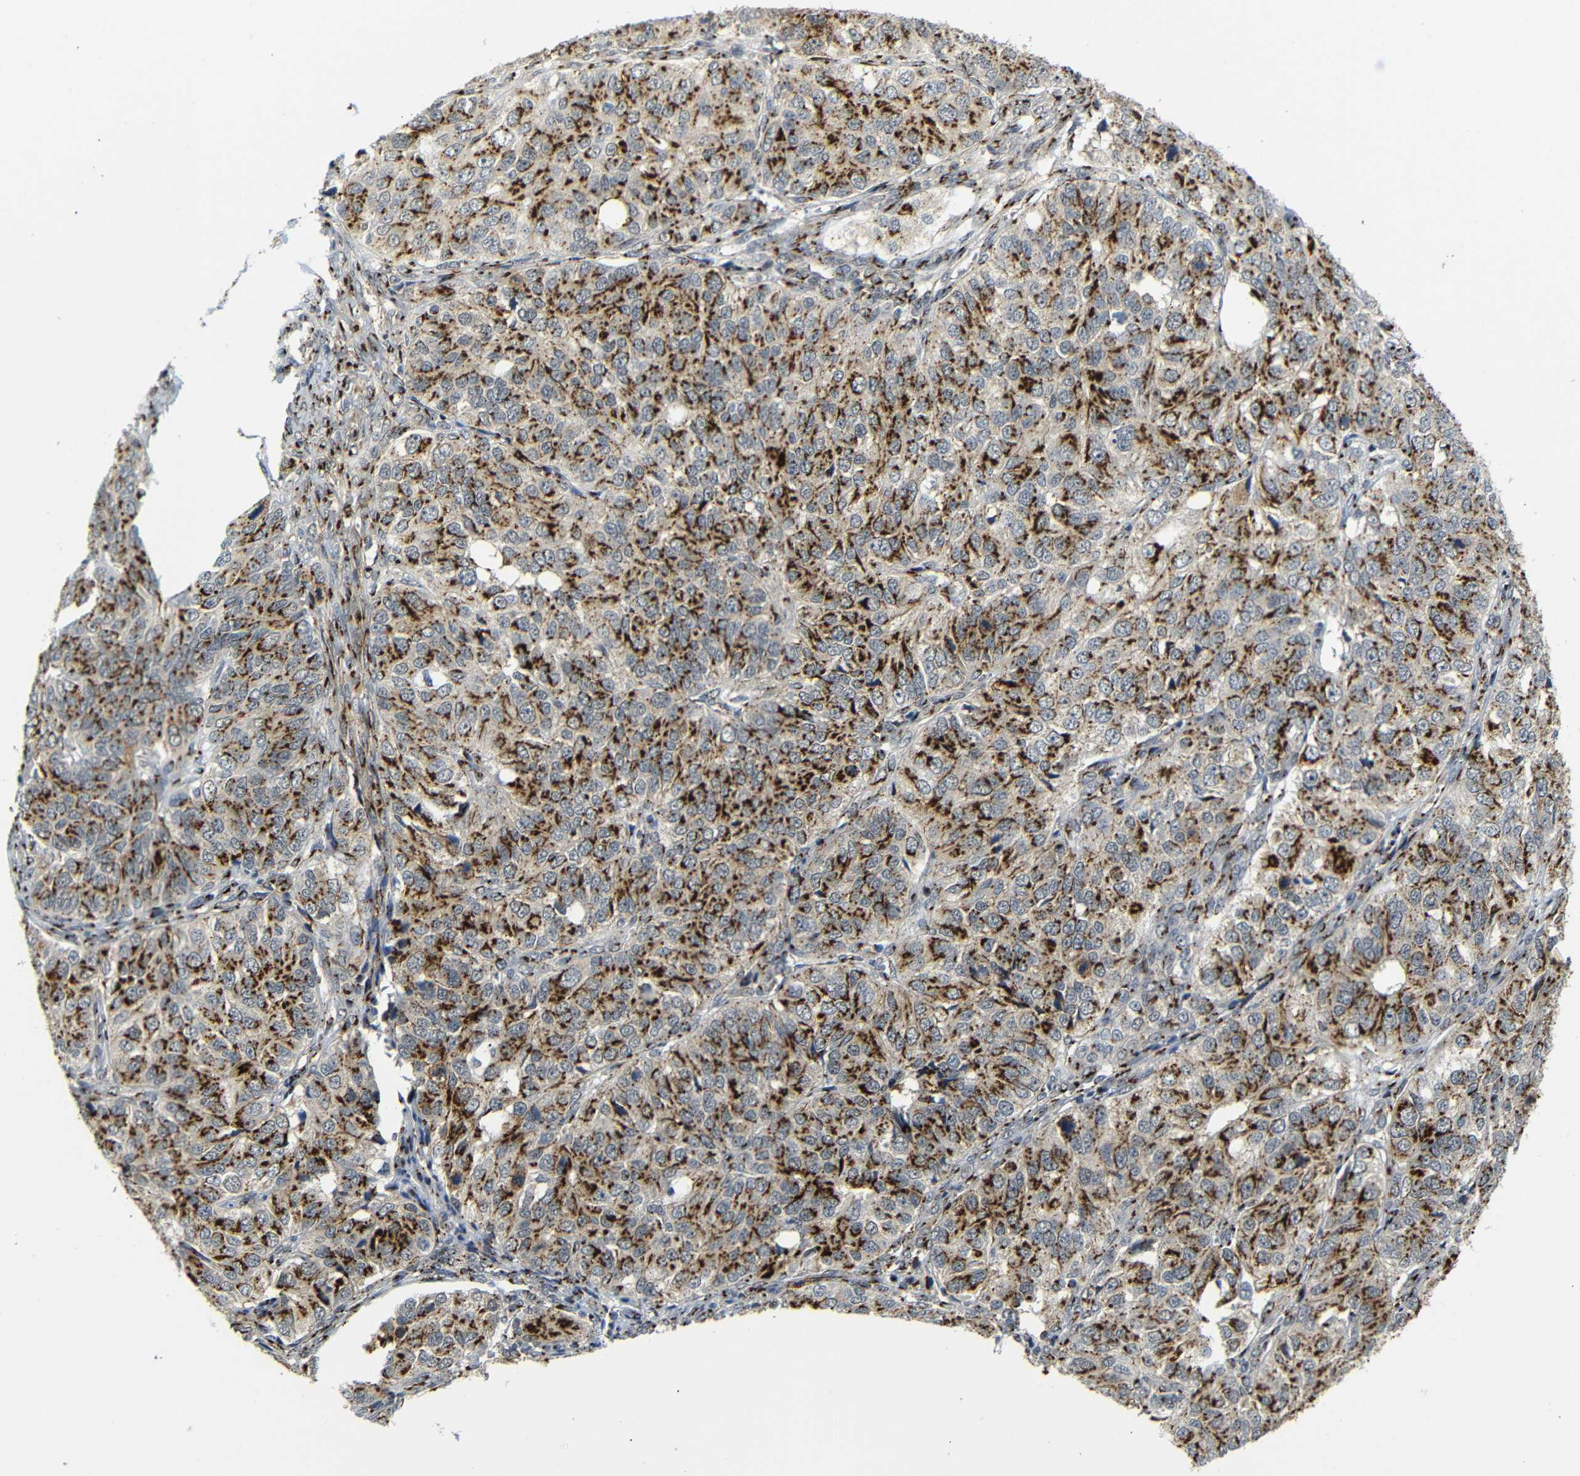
{"staining": {"intensity": "strong", "quantity": ">75%", "location": "cytoplasmic/membranous"}, "tissue": "ovarian cancer", "cell_type": "Tumor cells", "image_type": "cancer", "snomed": [{"axis": "morphology", "description": "Carcinoma, endometroid"}, {"axis": "topography", "description": "Ovary"}], "caption": "The micrograph exhibits immunohistochemical staining of ovarian cancer. There is strong cytoplasmic/membranous expression is identified in approximately >75% of tumor cells.", "gene": "TGOLN2", "patient": {"sex": "female", "age": 51}}